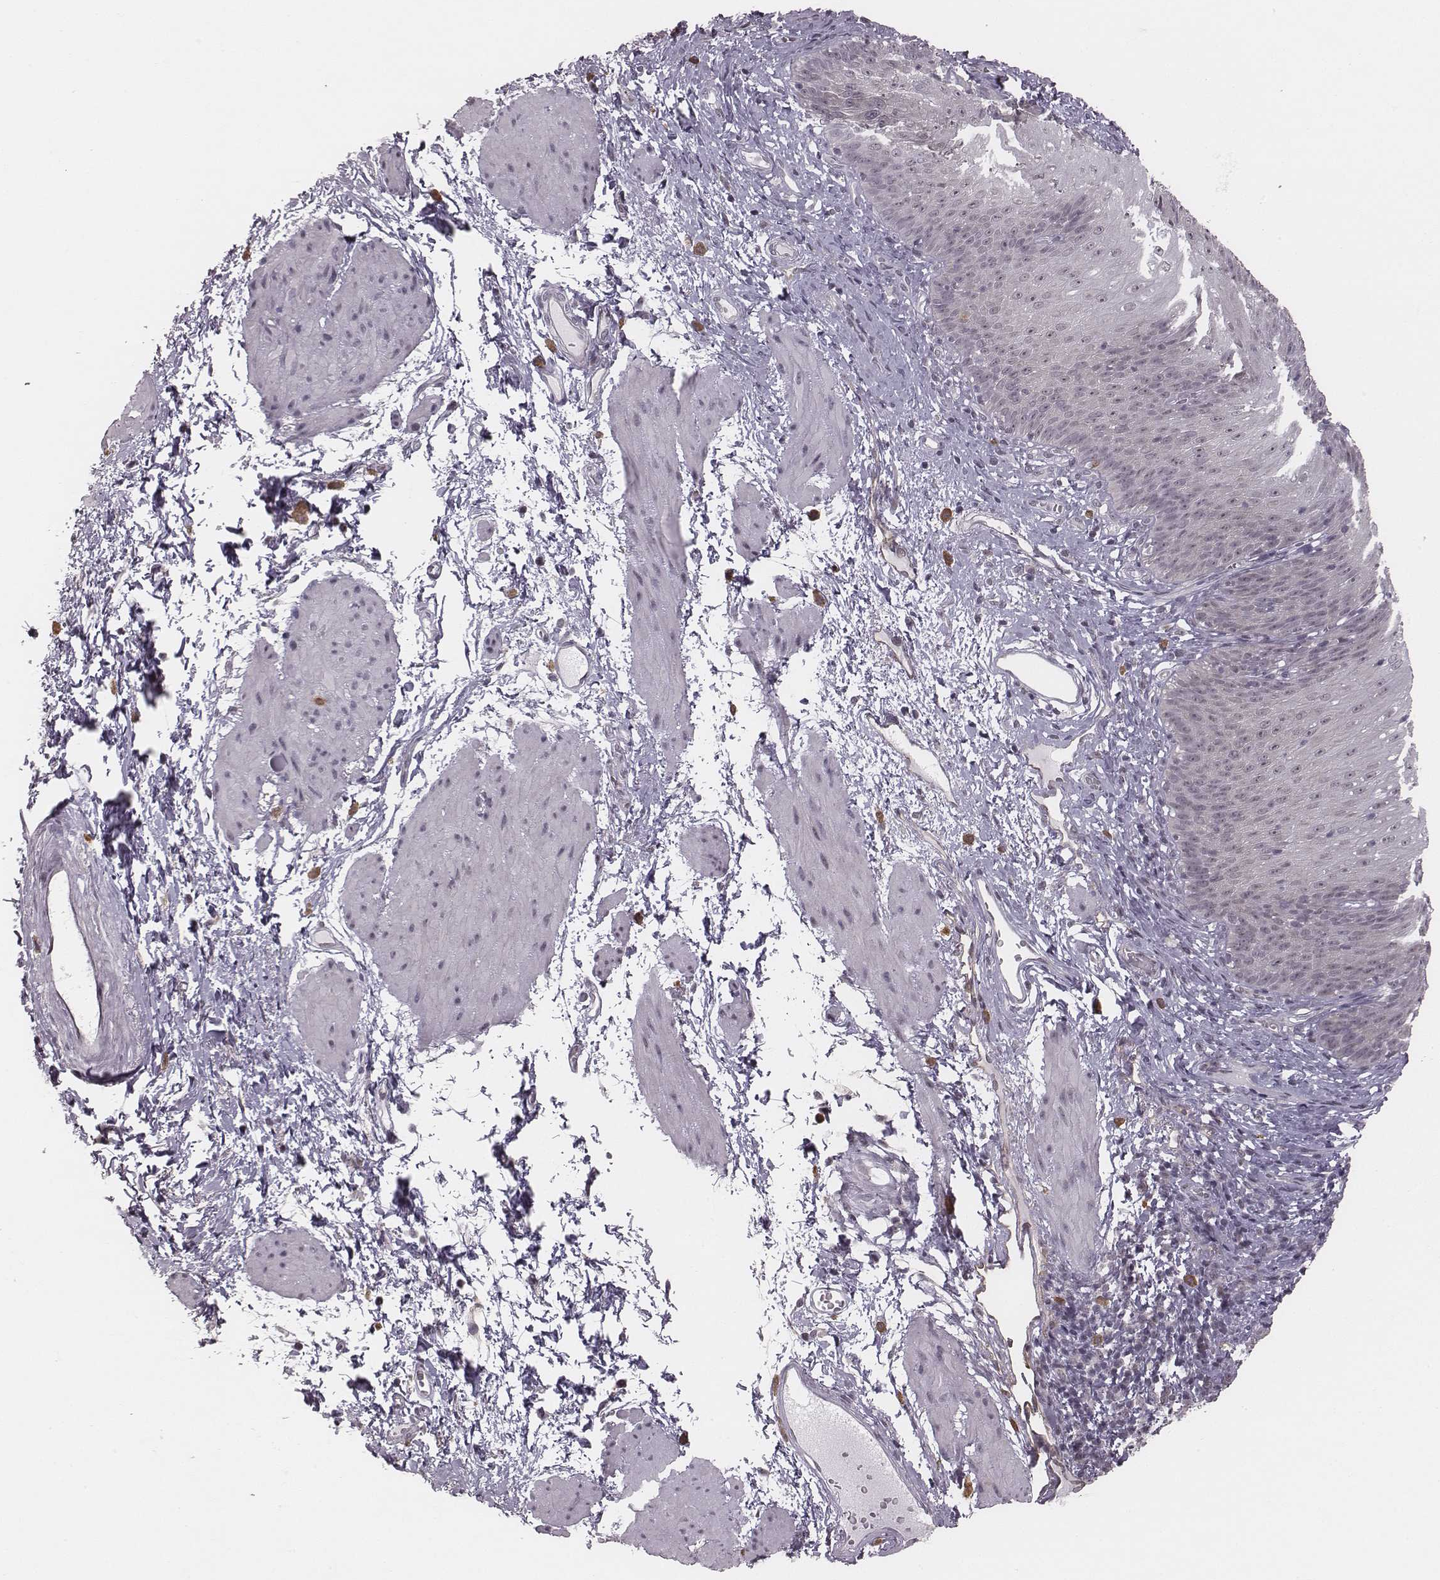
{"staining": {"intensity": "negative", "quantity": "none", "location": "none"}, "tissue": "esophagus", "cell_type": "Squamous epithelial cells", "image_type": "normal", "snomed": [{"axis": "morphology", "description": "Normal tissue, NOS"}, {"axis": "topography", "description": "Esophagus"}], "caption": "DAB (3,3'-diaminobenzidine) immunohistochemical staining of normal human esophagus displays no significant staining in squamous epithelial cells.", "gene": "RPGRIP1", "patient": {"sex": "male", "age": 72}}